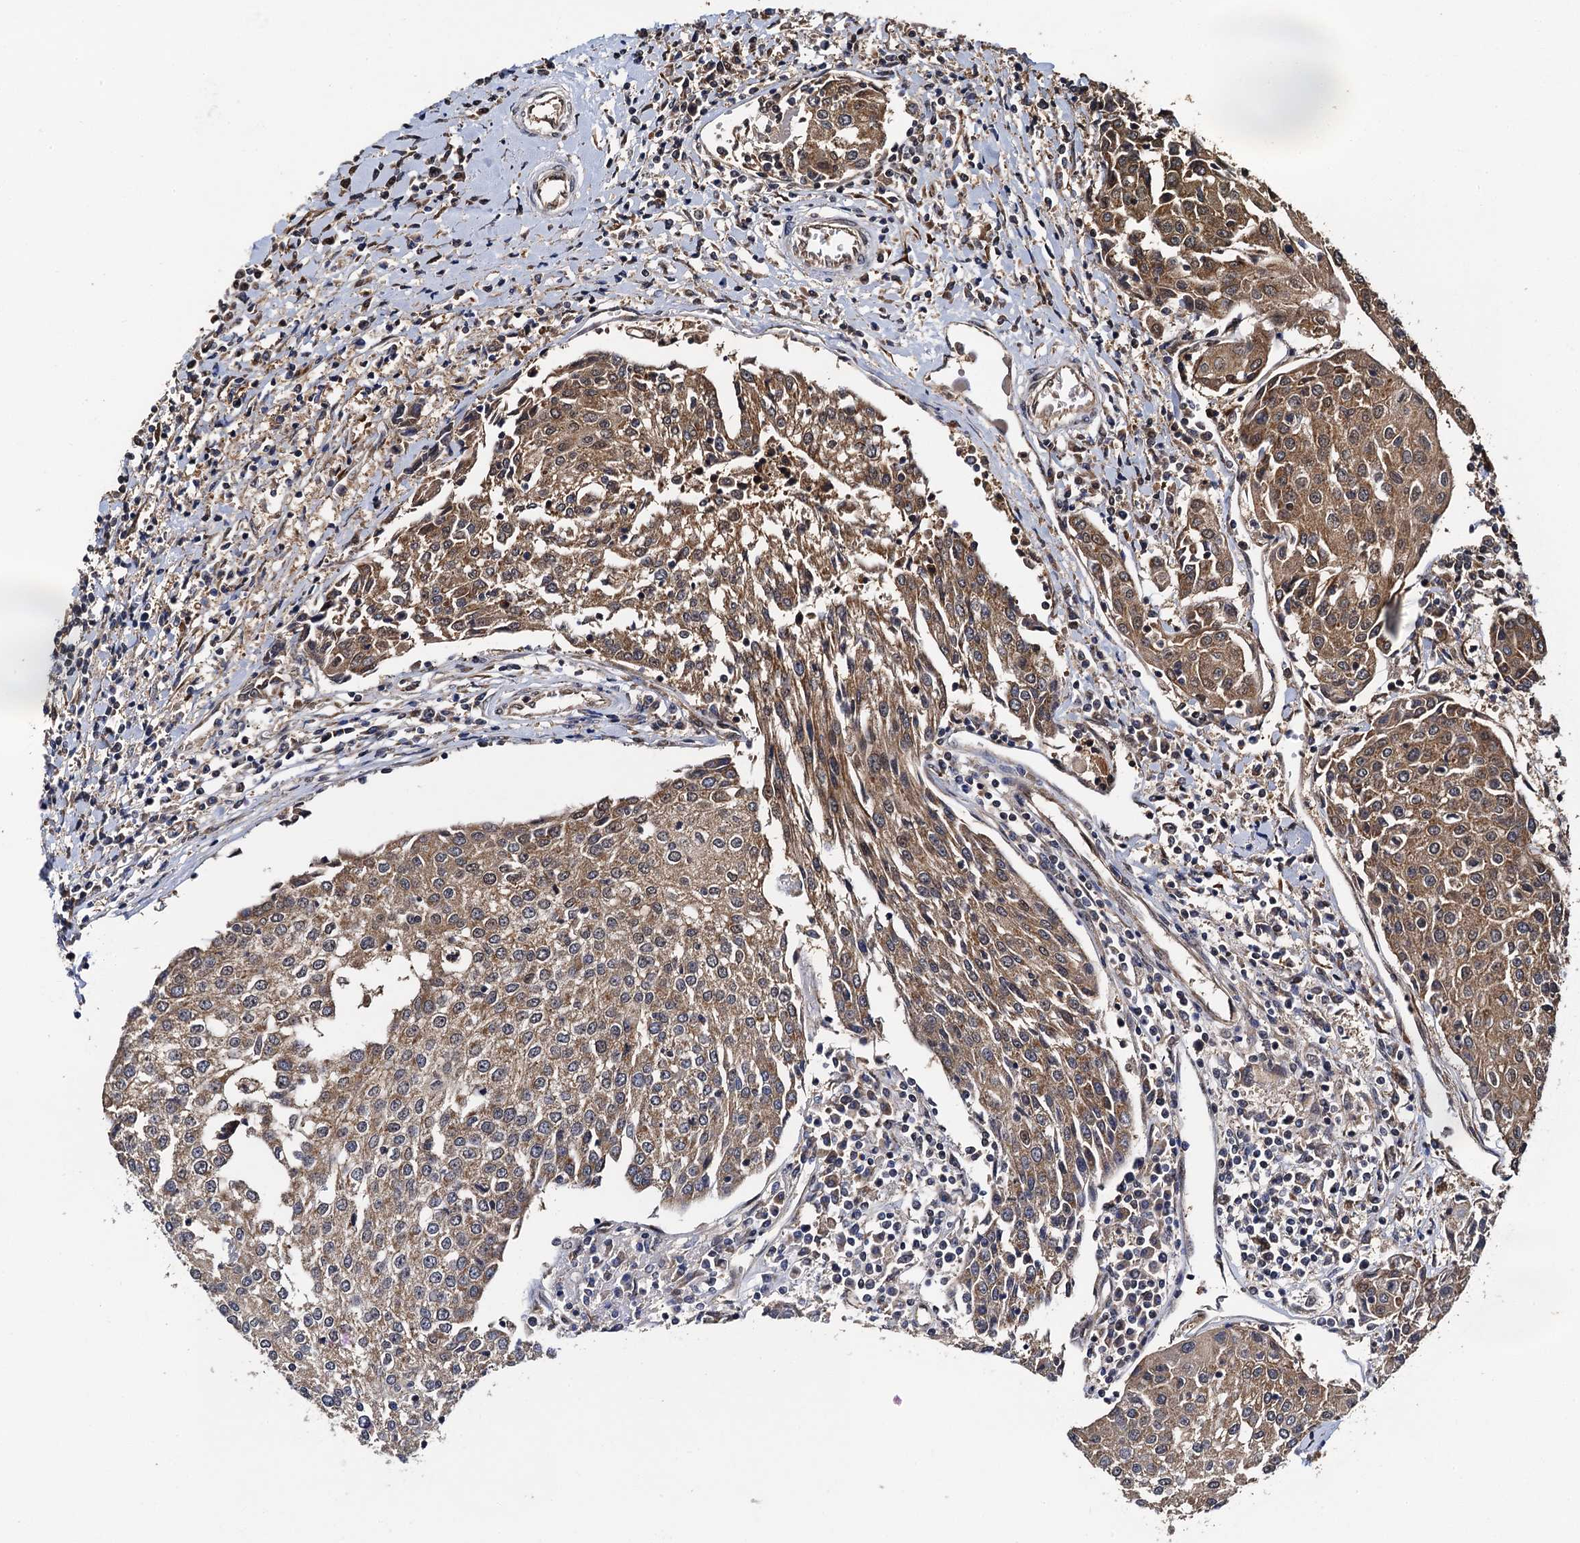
{"staining": {"intensity": "moderate", "quantity": ">75%", "location": "cytoplasmic/membranous"}, "tissue": "urothelial cancer", "cell_type": "Tumor cells", "image_type": "cancer", "snomed": [{"axis": "morphology", "description": "Urothelial carcinoma, High grade"}, {"axis": "topography", "description": "Urinary bladder"}], "caption": "Tumor cells display moderate cytoplasmic/membranous positivity in about >75% of cells in urothelial carcinoma (high-grade).", "gene": "MIER2", "patient": {"sex": "female", "age": 85}}